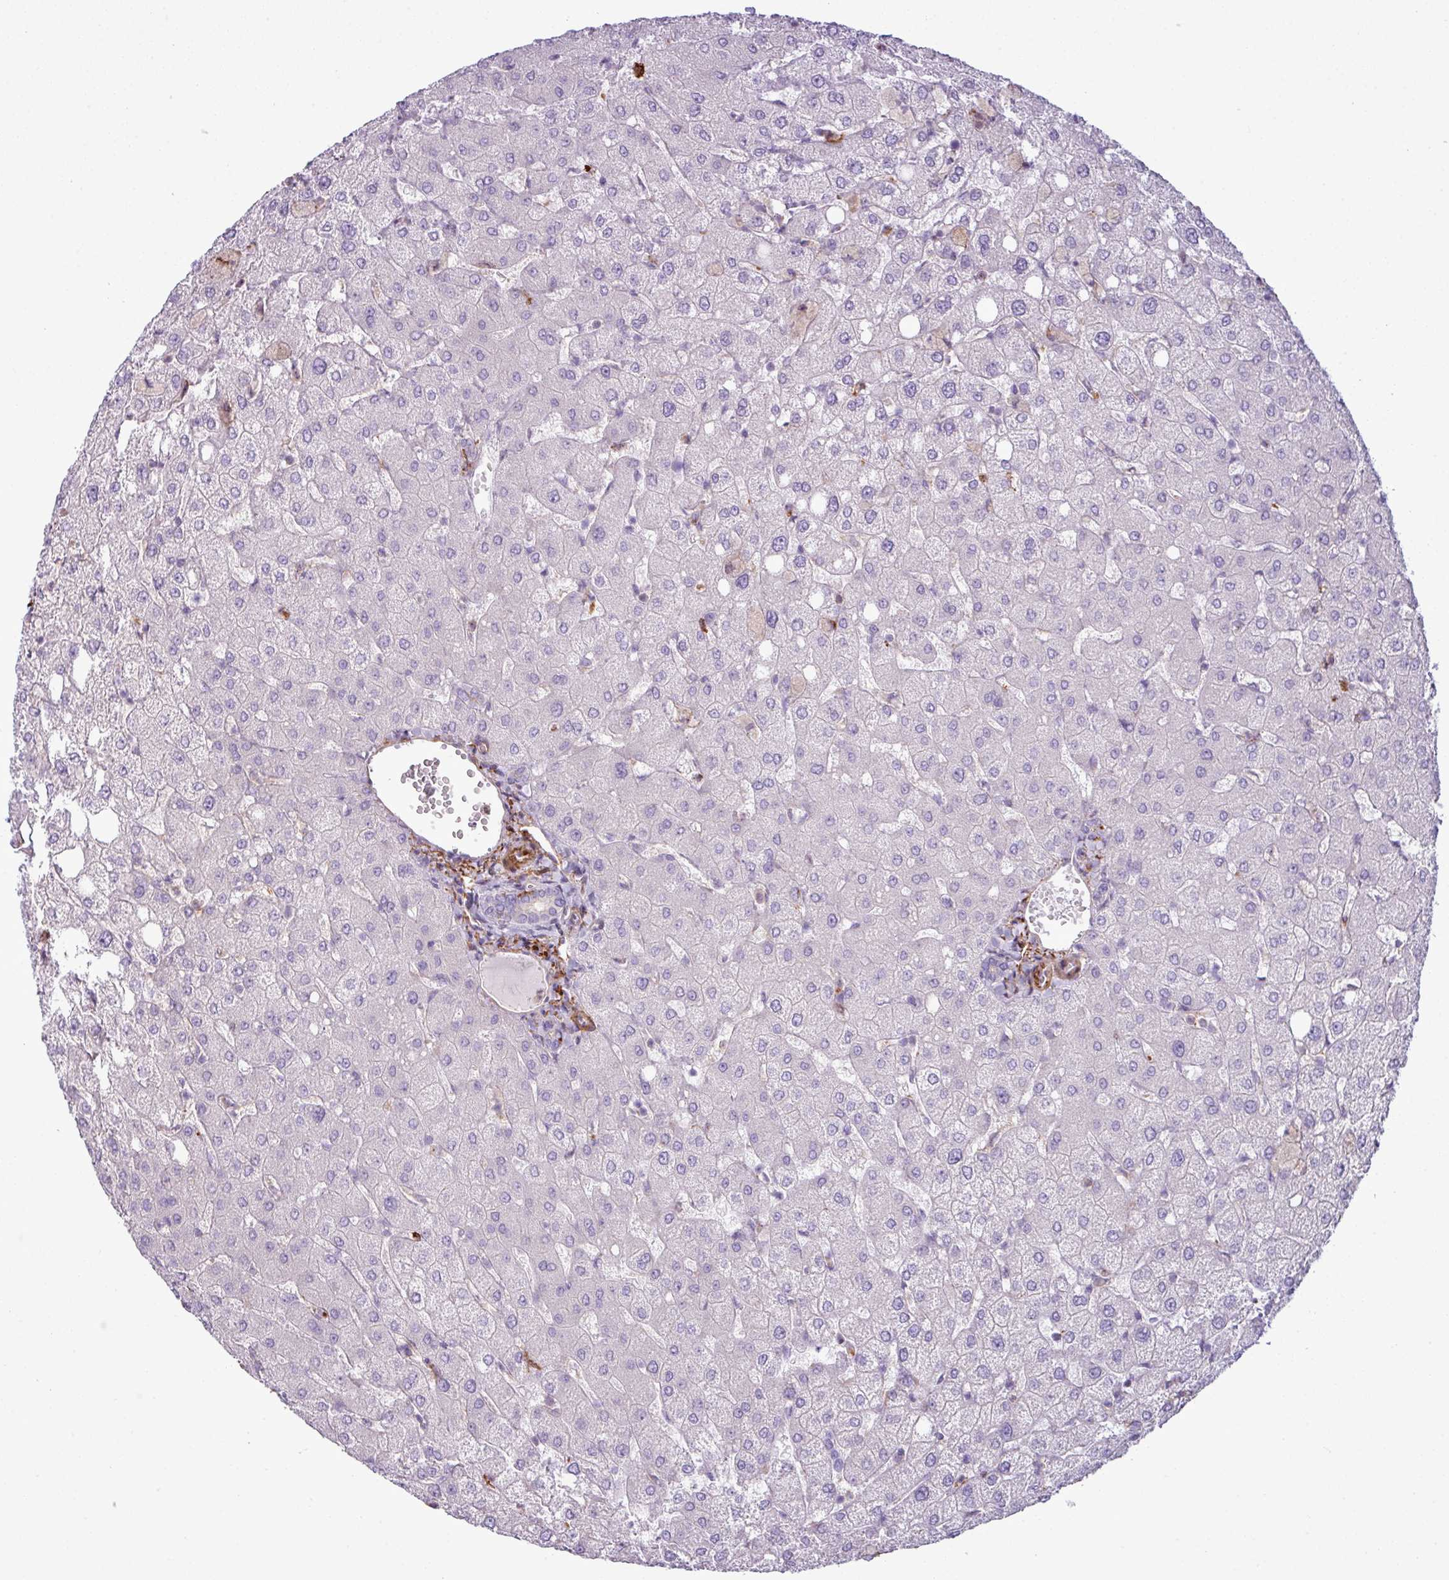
{"staining": {"intensity": "negative", "quantity": "none", "location": "none"}, "tissue": "liver", "cell_type": "Cholangiocytes", "image_type": "normal", "snomed": [{"axis": "morphology", "description": "Normal tissue, NOS"}, {"axis": "topography", "description": "Liver"}], "caption": "Cholangiocytes show no significant positivity in unremarkable liver. (DAB (3,3'-diaminobenzidine) immunohistochemistry (IHC), high magnification).", "gene": "COL8A1", "patient": {"sex": "female", "age": 54}}